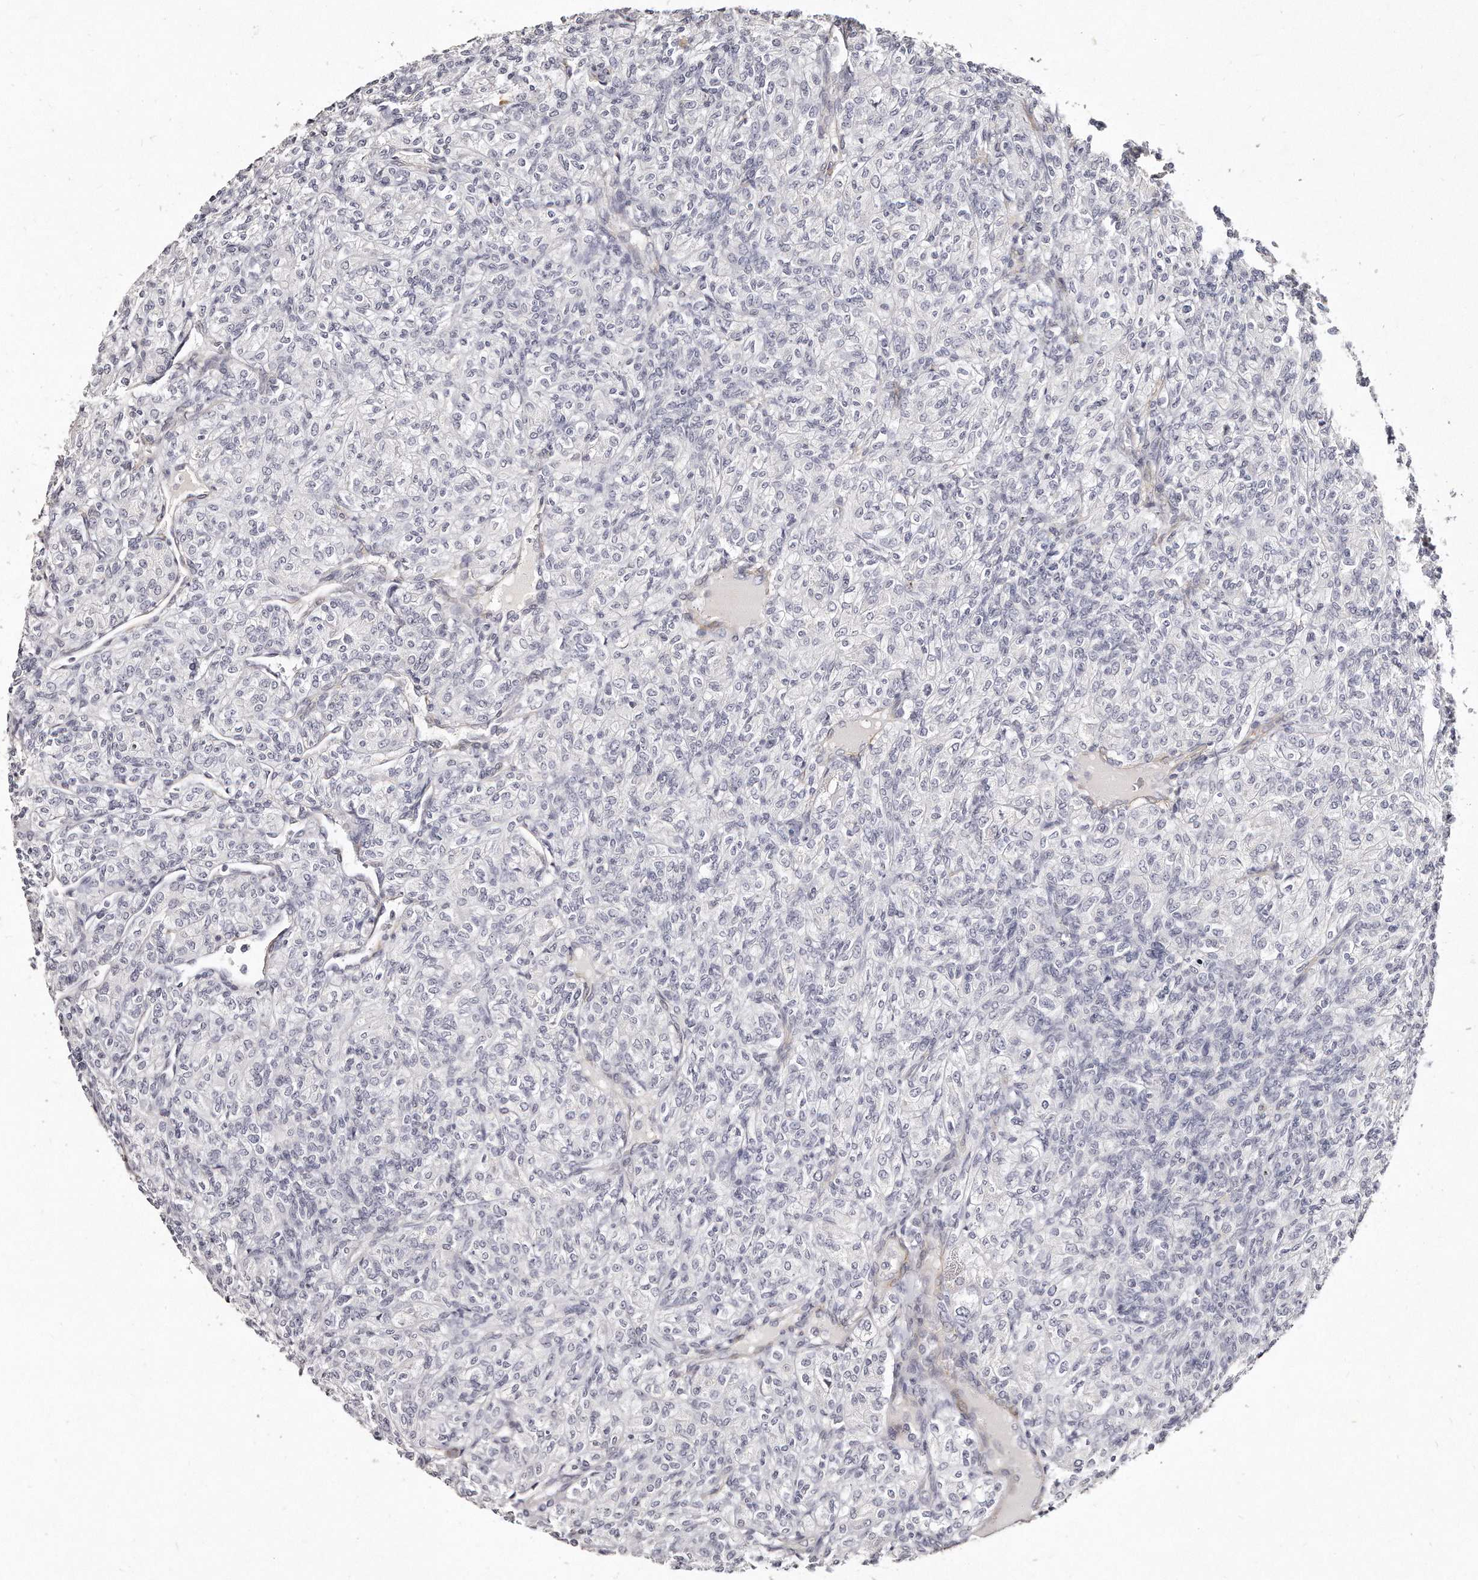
{"staining": {"intensity": "negative", "quantity": "none", "location": "none"}, "tissue": "renal cancer", "cell_type": "Tumor cells", "image_type": "cancer", "snomed": [{"axis": "morphology", "description": "Adenocarcinoma, NOS"}, {"axis": "topography", "description": "Kidney"}], "caption": "High power microscopy micrograph of an immunohistochemistry (IHC) image of renal cancer, revealing no significant staining in tumor cells.", "gene": "LMOD1", "patient": {"sex": "male", "age": 77}}